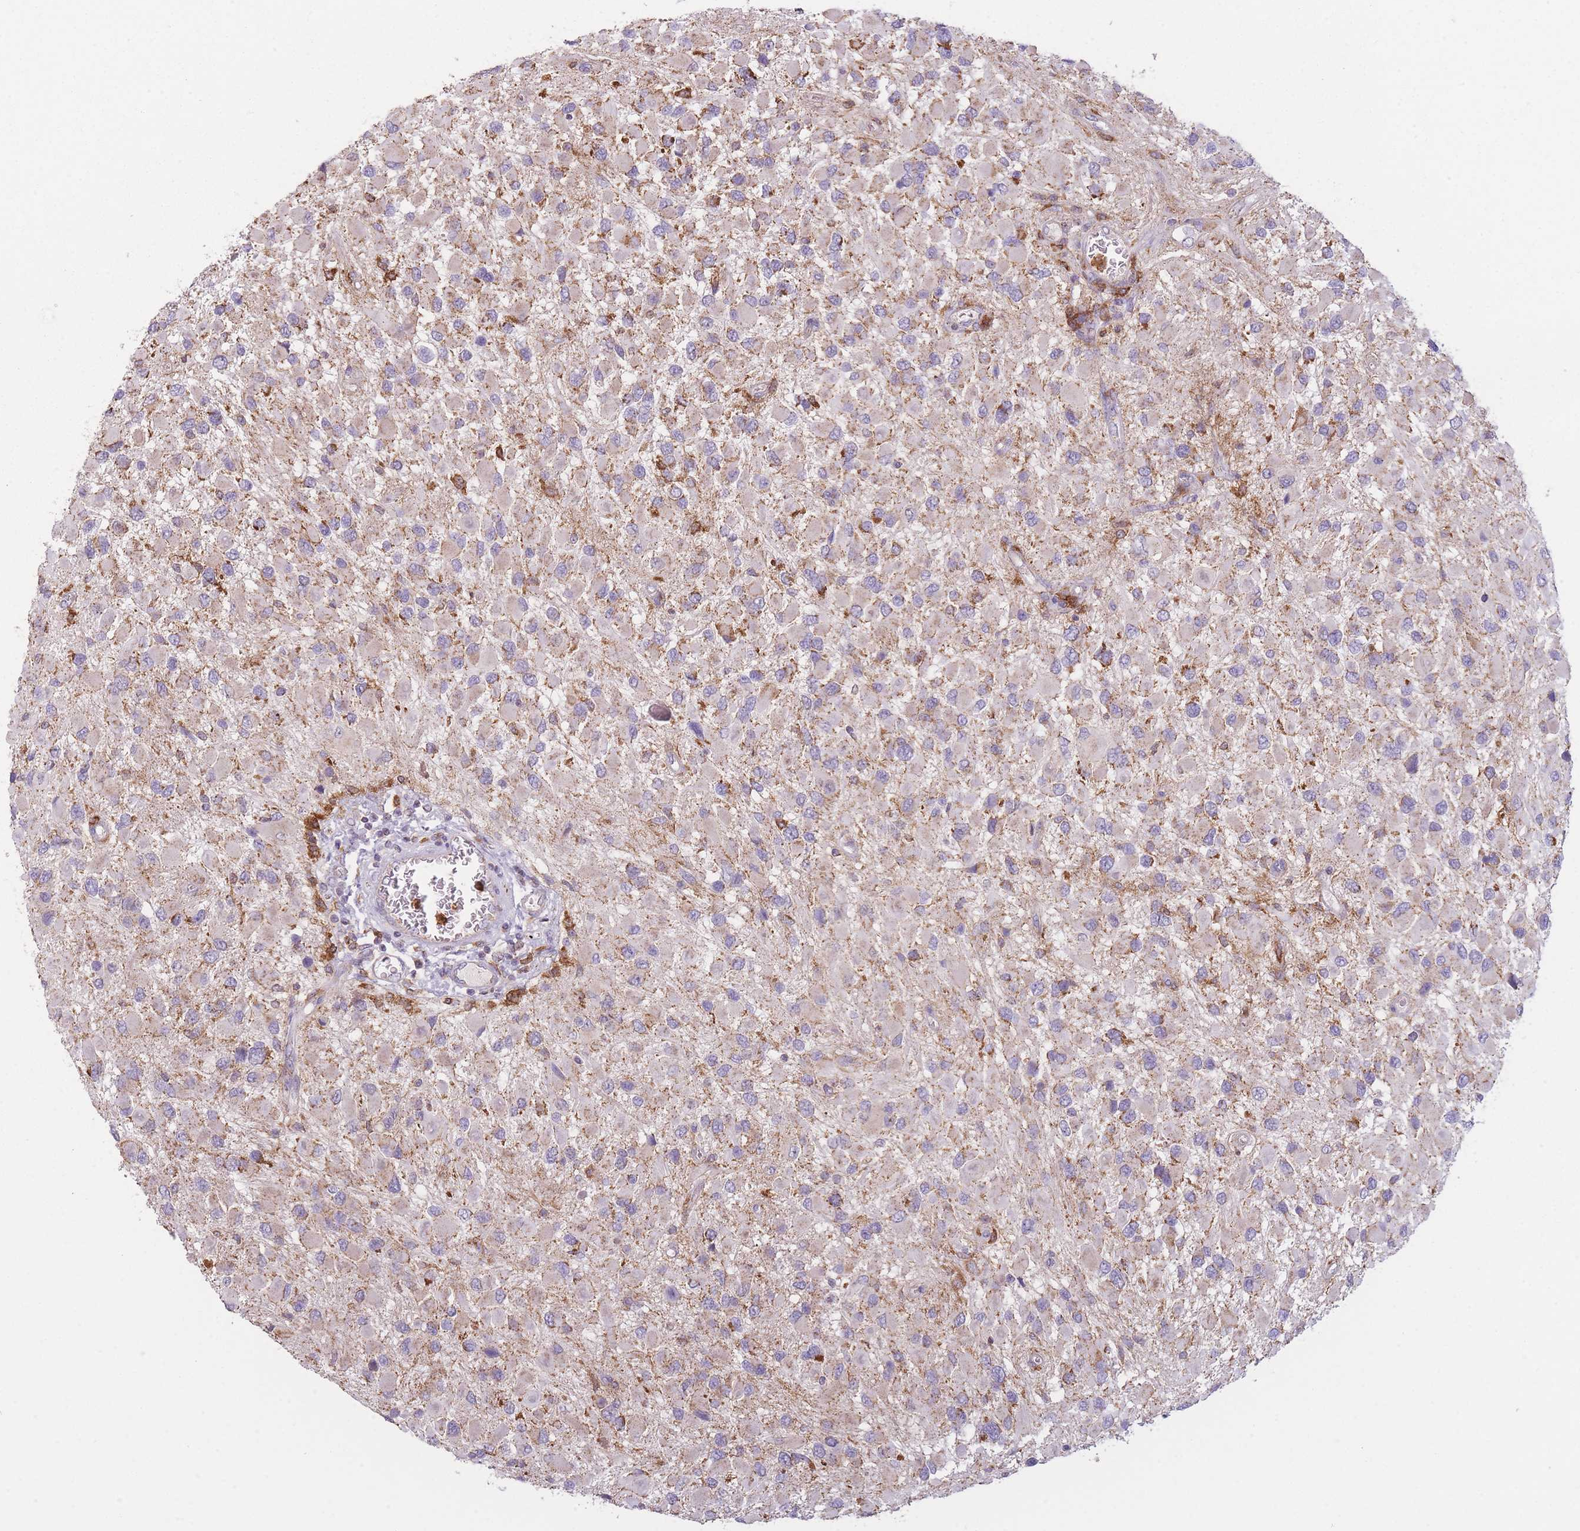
{"staining": {"intensity": "negative", "quantity": "none", "location": "none"}, "tissue": "glioma", "cell_type": "Tumor cells", "image_type": "cancer", "snomed": [{"axis": "morphology", "description": "Glioma, malignant, High grade"}, {"axis": "topography", "description": "Brain"}], "caption": "Immunohistochemical staining of human high-grade glioma (malignant) shows no significant expression in tumor cells. The staining is performed using DAB brown chromogen with nuclei counter-stained in using hematoxylin.", "gene": "PRAM1", "patient": {"sex": "male", "age": 53}}